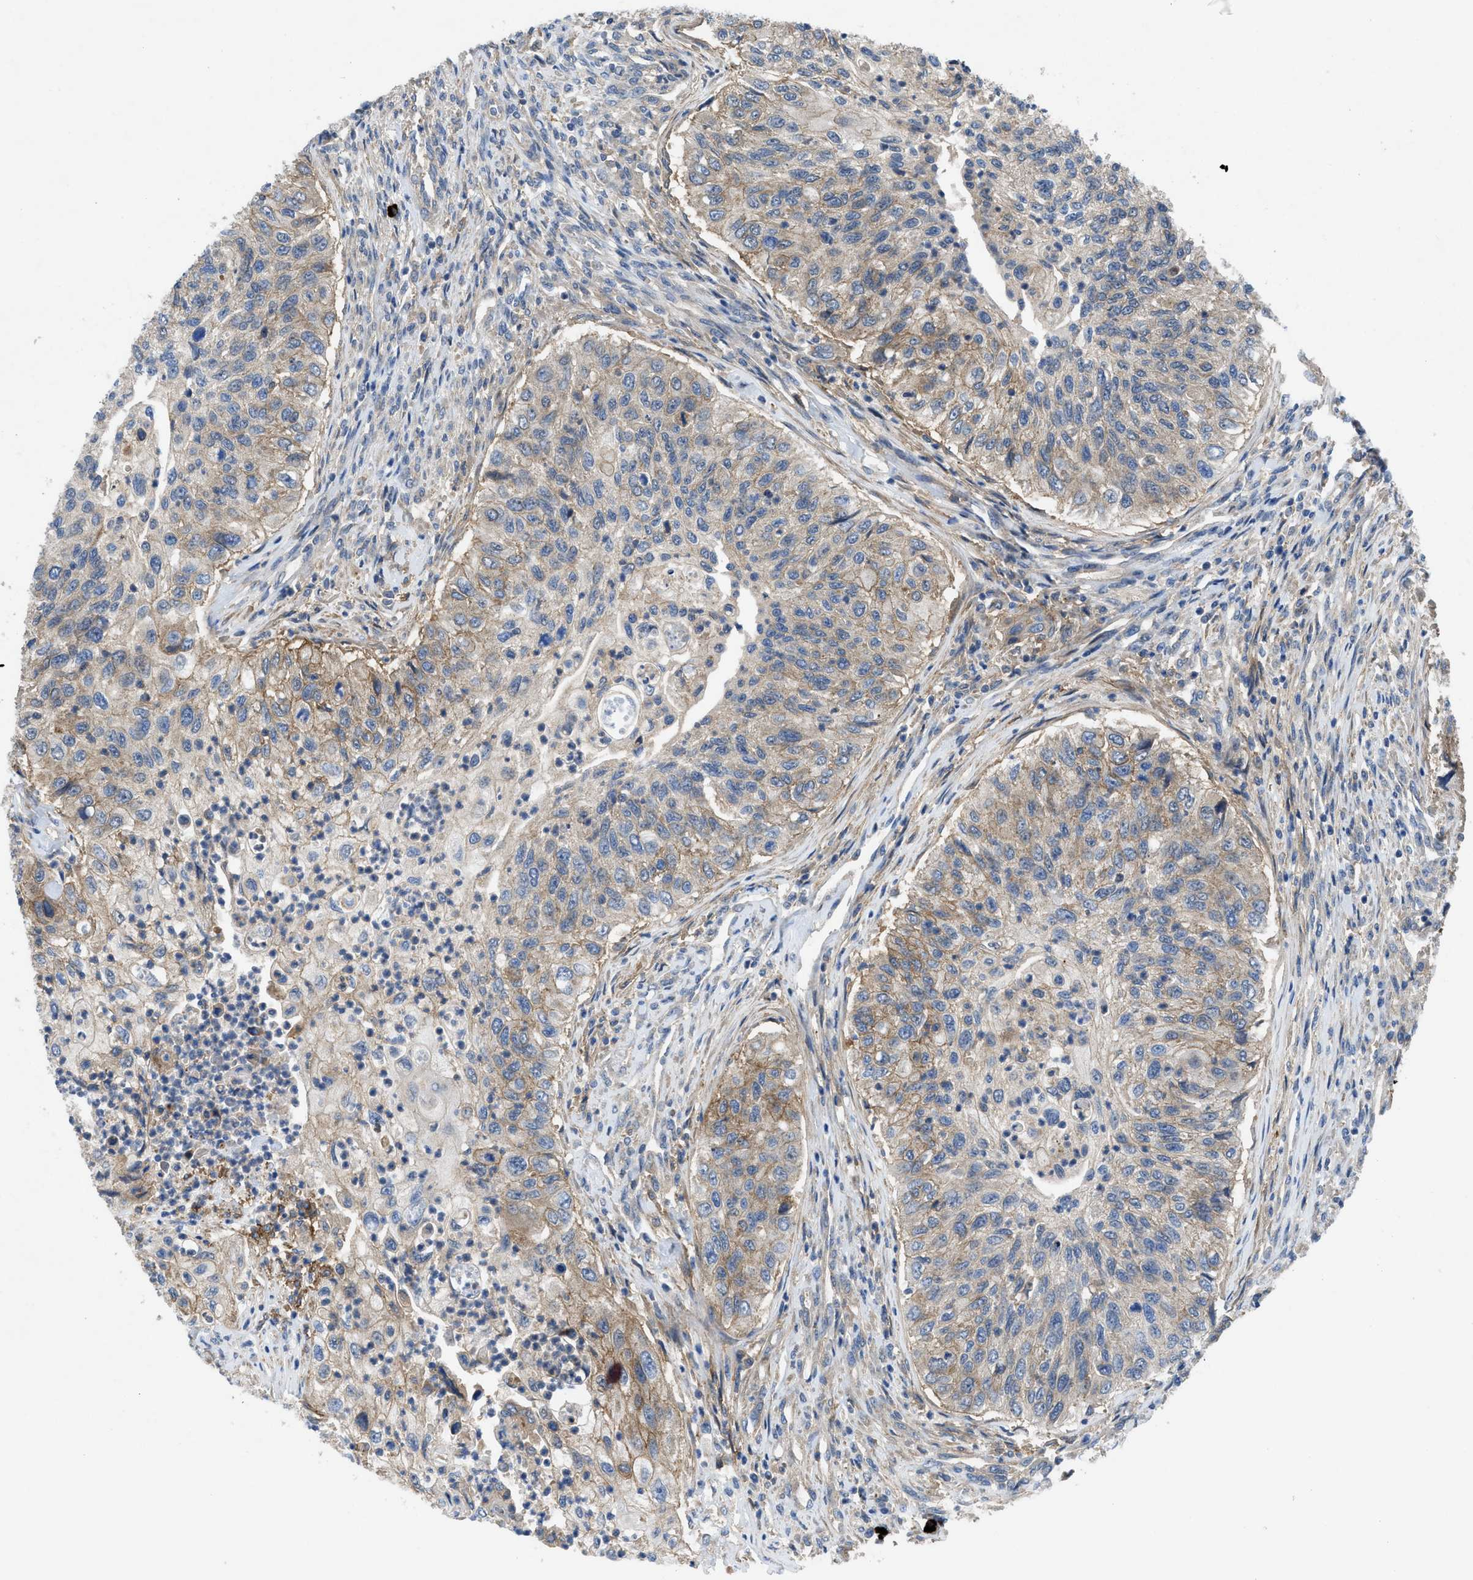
{"staining": {"intensity": "weak", "quantity": ">75%", "location": "cytoplasmic/membranous"}, "tissue": "urothelial cancer", "cell_type": "Tumor cells", "image_type": "cancer", "snomed": [{"axis": "morphology", "description": "Urothelial carcinoma, High grade"}, {"axis": "topography", "description": "Urinary bladder"}], "caption": "Urothelial cancer tissue exhibits weak cytoplasmic/membranous expression in approximately >75% of tumor cells", "gene": "PANX1", "patient": {"sex": "female", "age": 60}}